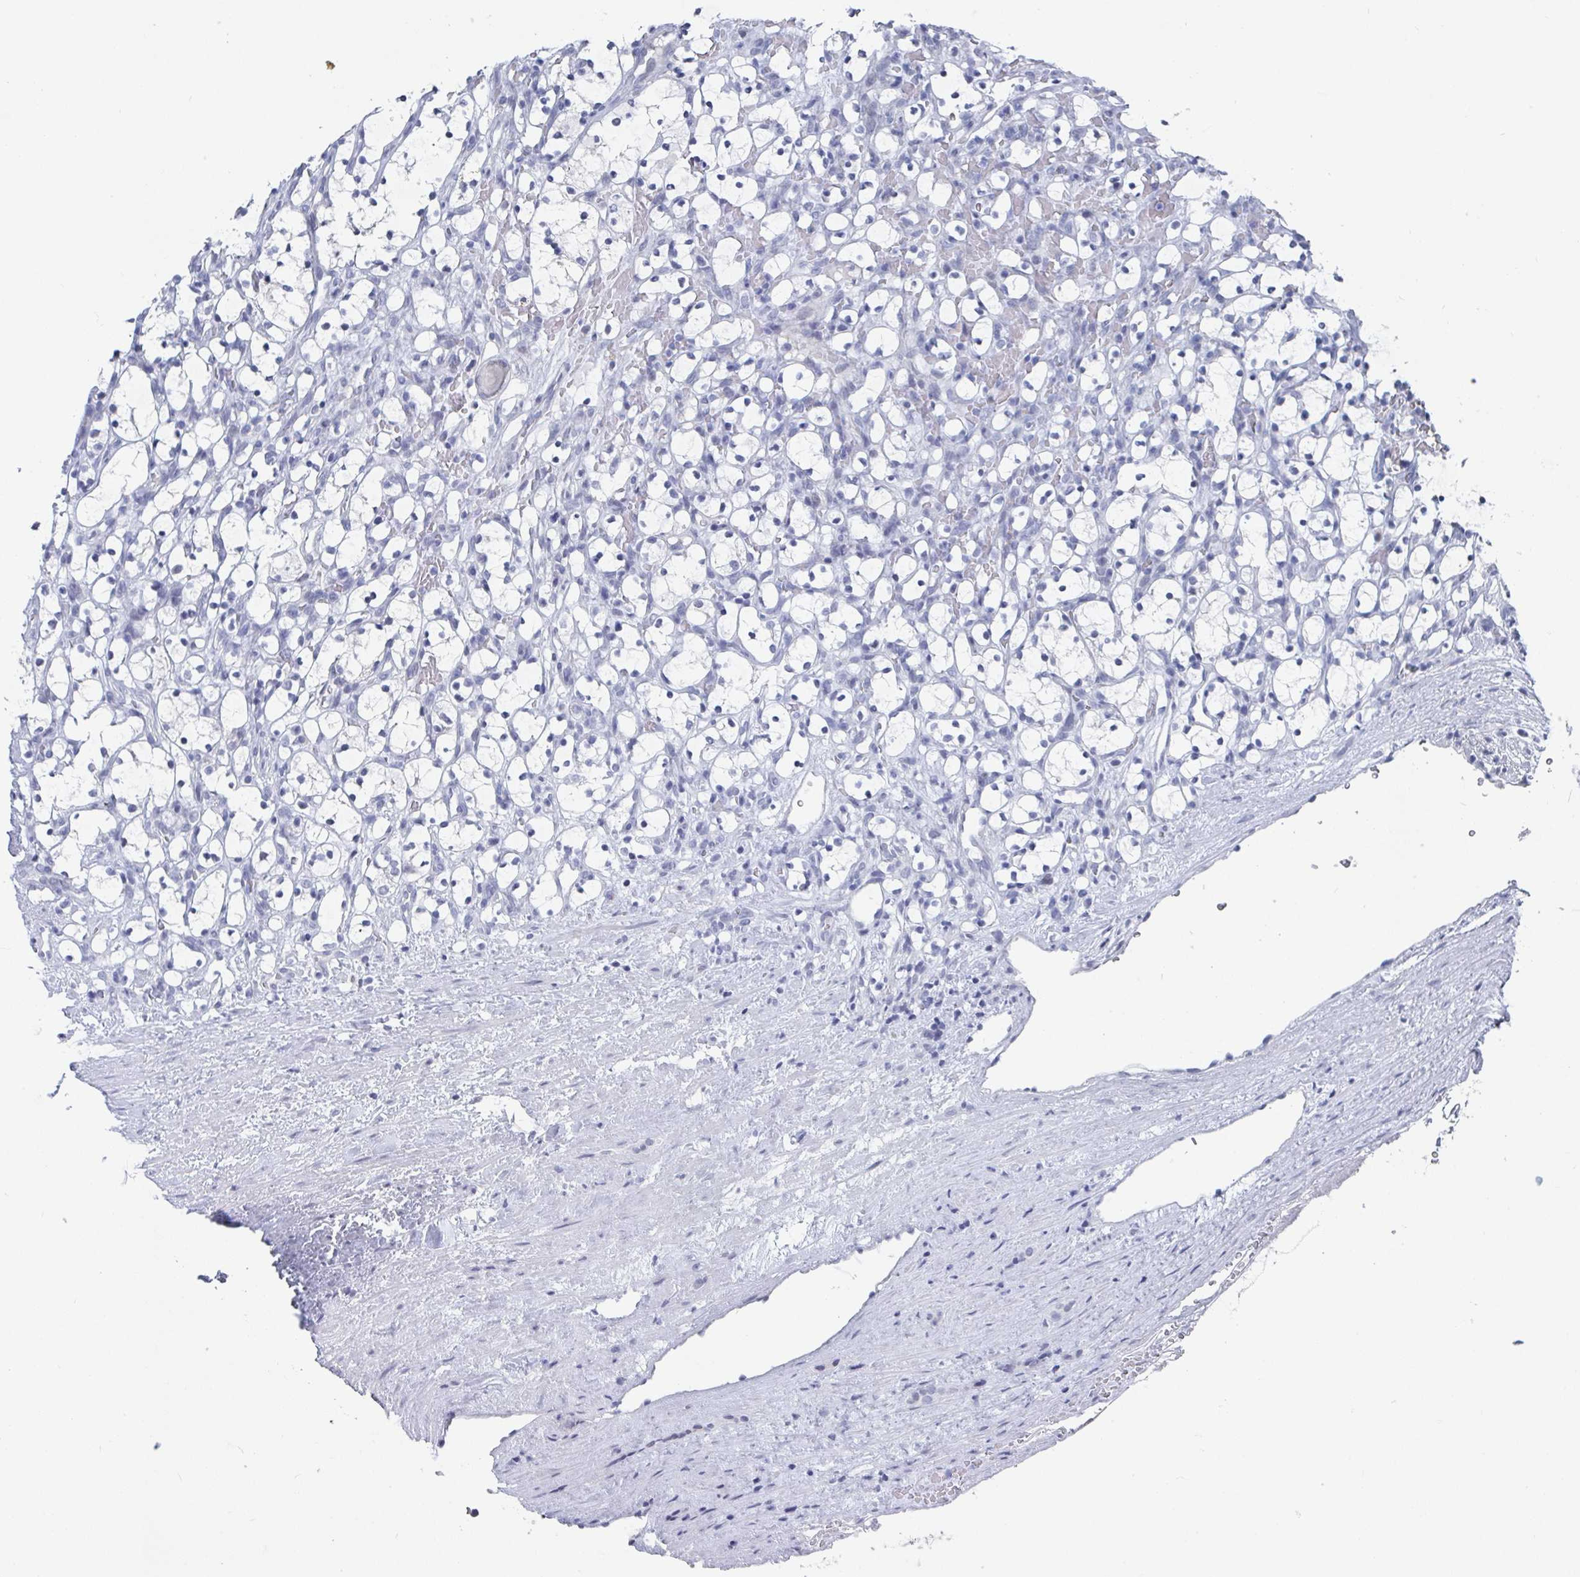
{"staining": {"intensity": "negative", "quantity": "none", "location": "none"}, "tissue": "renal cancer", "cell_type": "Tumor cells", "image_type": "cancer", "snomed": [{"axis": "morphology", "description": "Adenocarcinoma, NOS"}, {"axis": "topography", "description": "Kidney"}], "caption": "An image of human adenocarcinoma (renal) is negative for staining in tumor cells.", "gene": "CAMKV", "patient": {"sex": "female", "age": 69}}